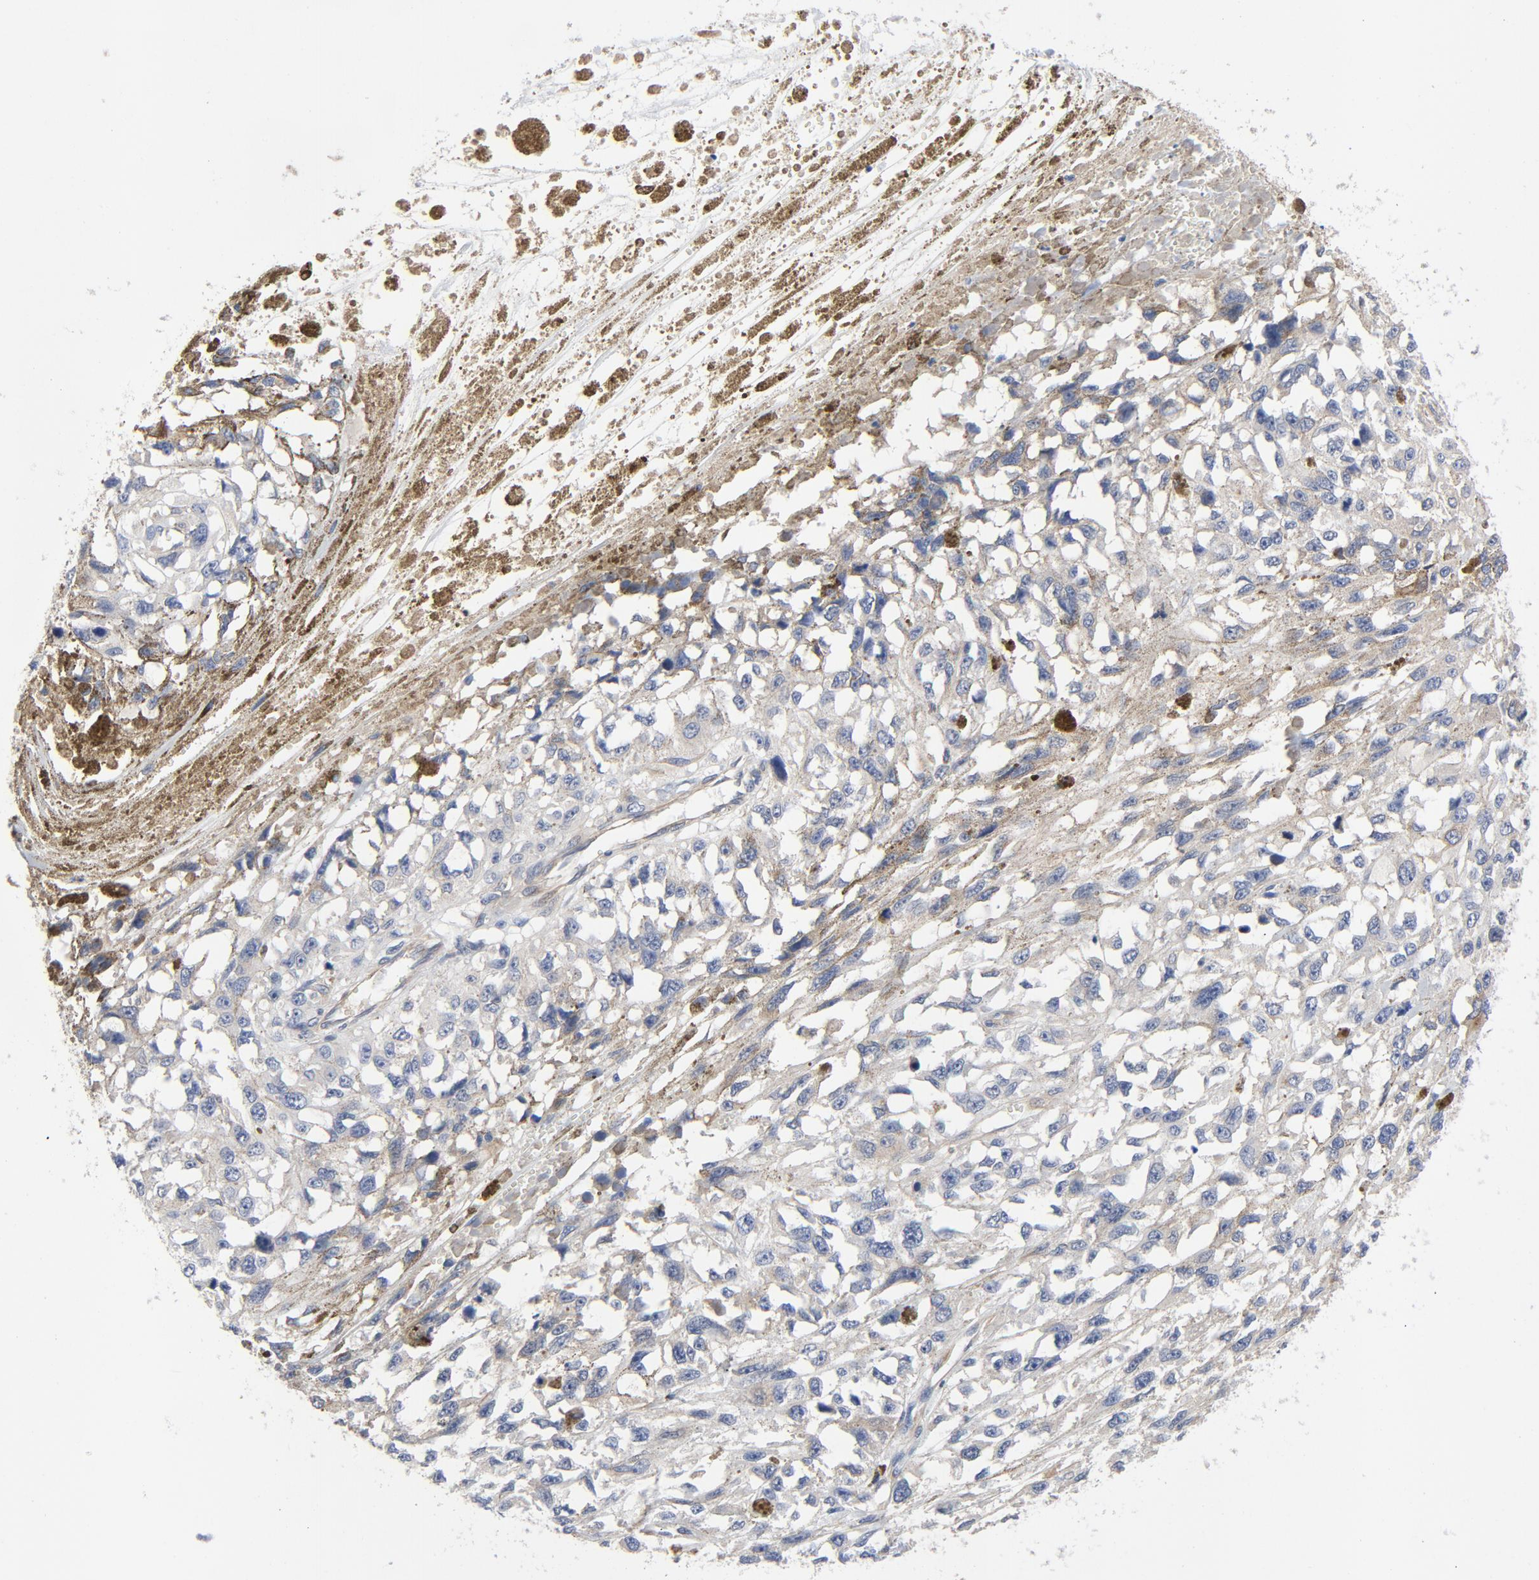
{"staining": {"intensity": "weak", "quantity": "25%-75%", "location": "cytoplasmic/membranous"}, "tissue": "melanoma", "cell_type": "Tumor cells", "image_type": "cancer", "snomed": [{"axis": "morphology", "description": "Malignant melanoma, Metastatic site"}, {"axis": "topography", "description": "Lymph node"}], "caption": "Brown immunohistochemical staining in human malignant melanoma (metastatic site) reveals weak cytoplasmic/membranous positivity in about 25%-75% of tumor cells.", "gene": "DYNLT3", "patient": {"sex": "male", "age": 59}}